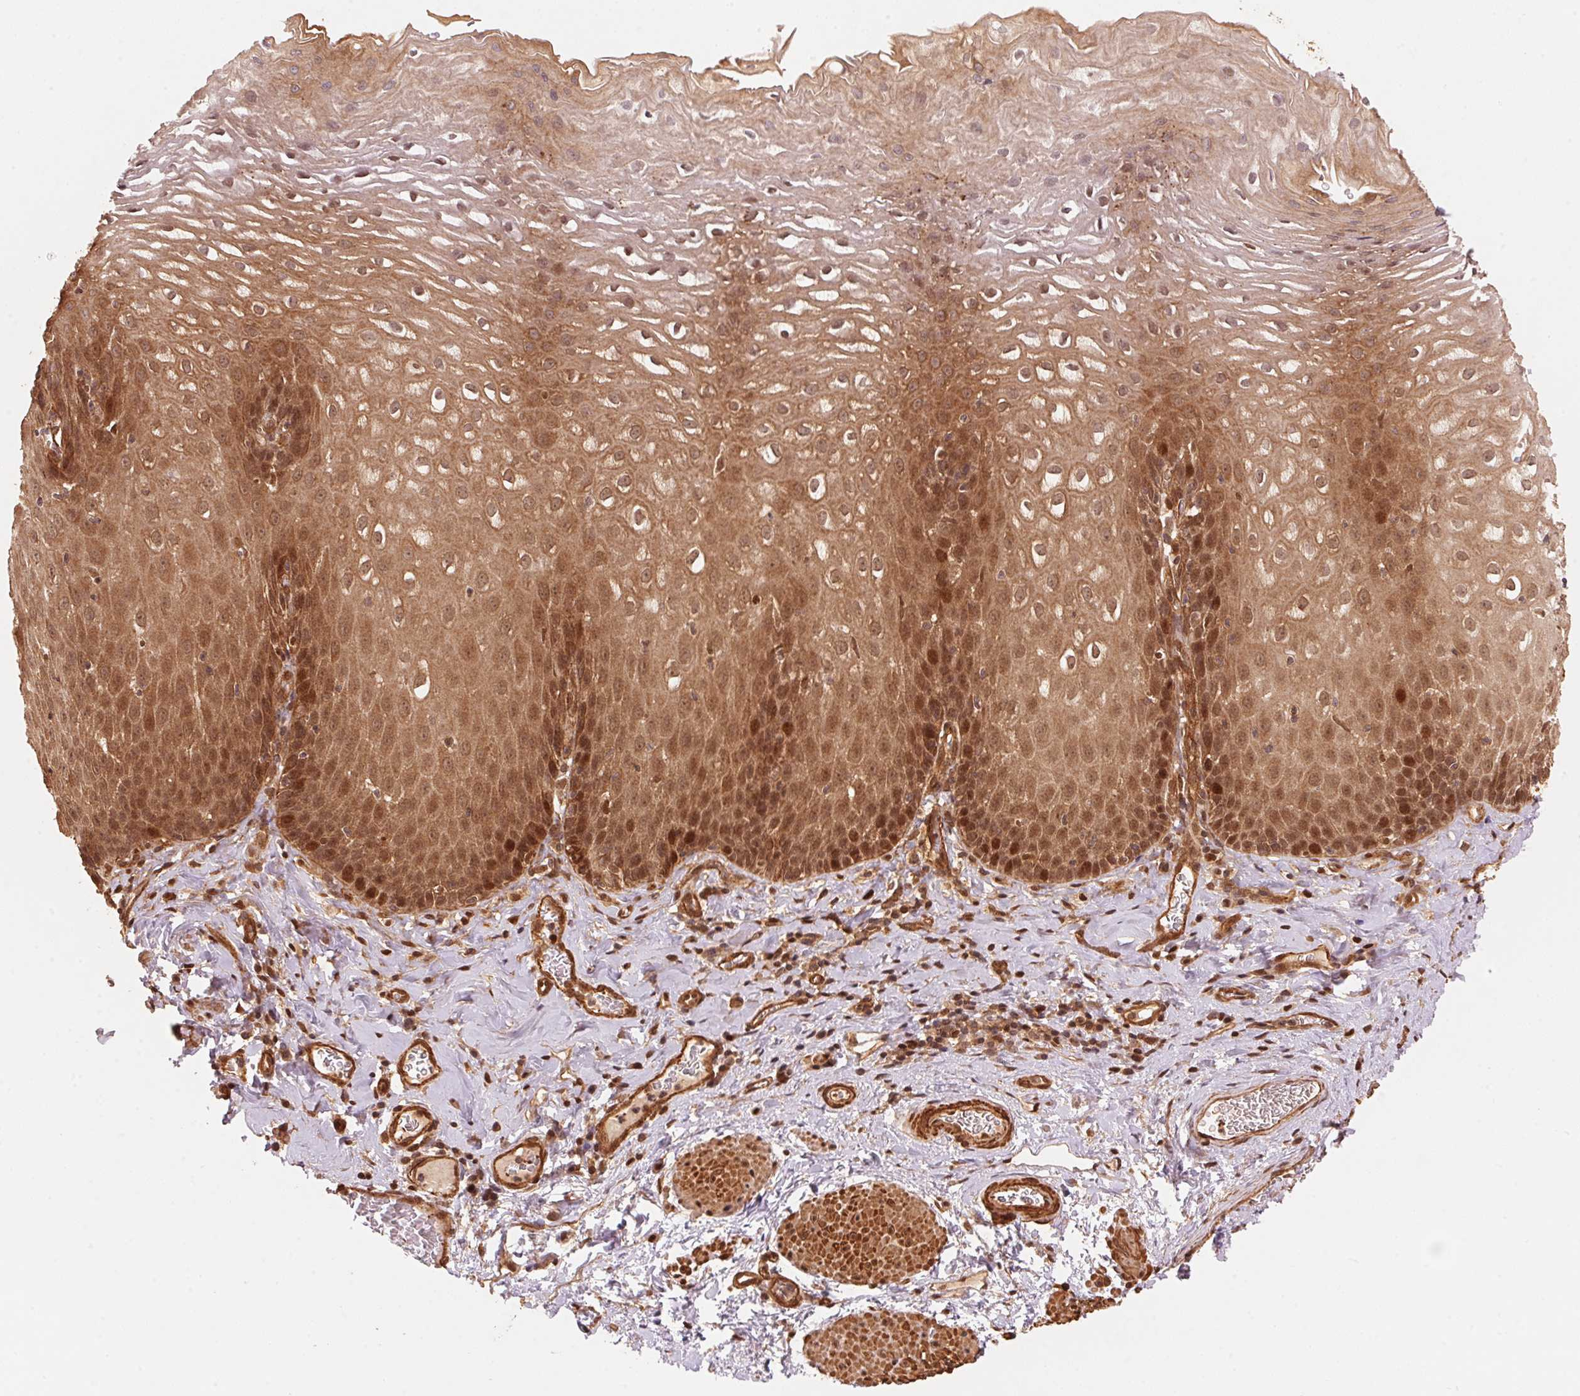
{"staining": {"intensity": "moderate", "quantity": ">75%", "location": "cytoplasmic/membranous,nuclear"}, "tissue": "esophagus", "cell_type": "Squamous epithelial cells", "image_type": "normal", "snomed": [{"axis": "morphology", "description": "Normal tissue, NOS"}, {"axis": "topography", "description": "Esophagus"}], "caption": "An immunohistochemistry (IHC) image of normal tissue is shown. Protein staining in brown shows moderate cytoplasmic/membranous,nuclear positivity in esophagus within squamous epithelial cells. (DAB (3,3'-diaminobenzidine) = brown stain, brightfield microscopy at high magnification).", "gene": "TNIP2", "patient": {"sex": "male", "age": 68}}